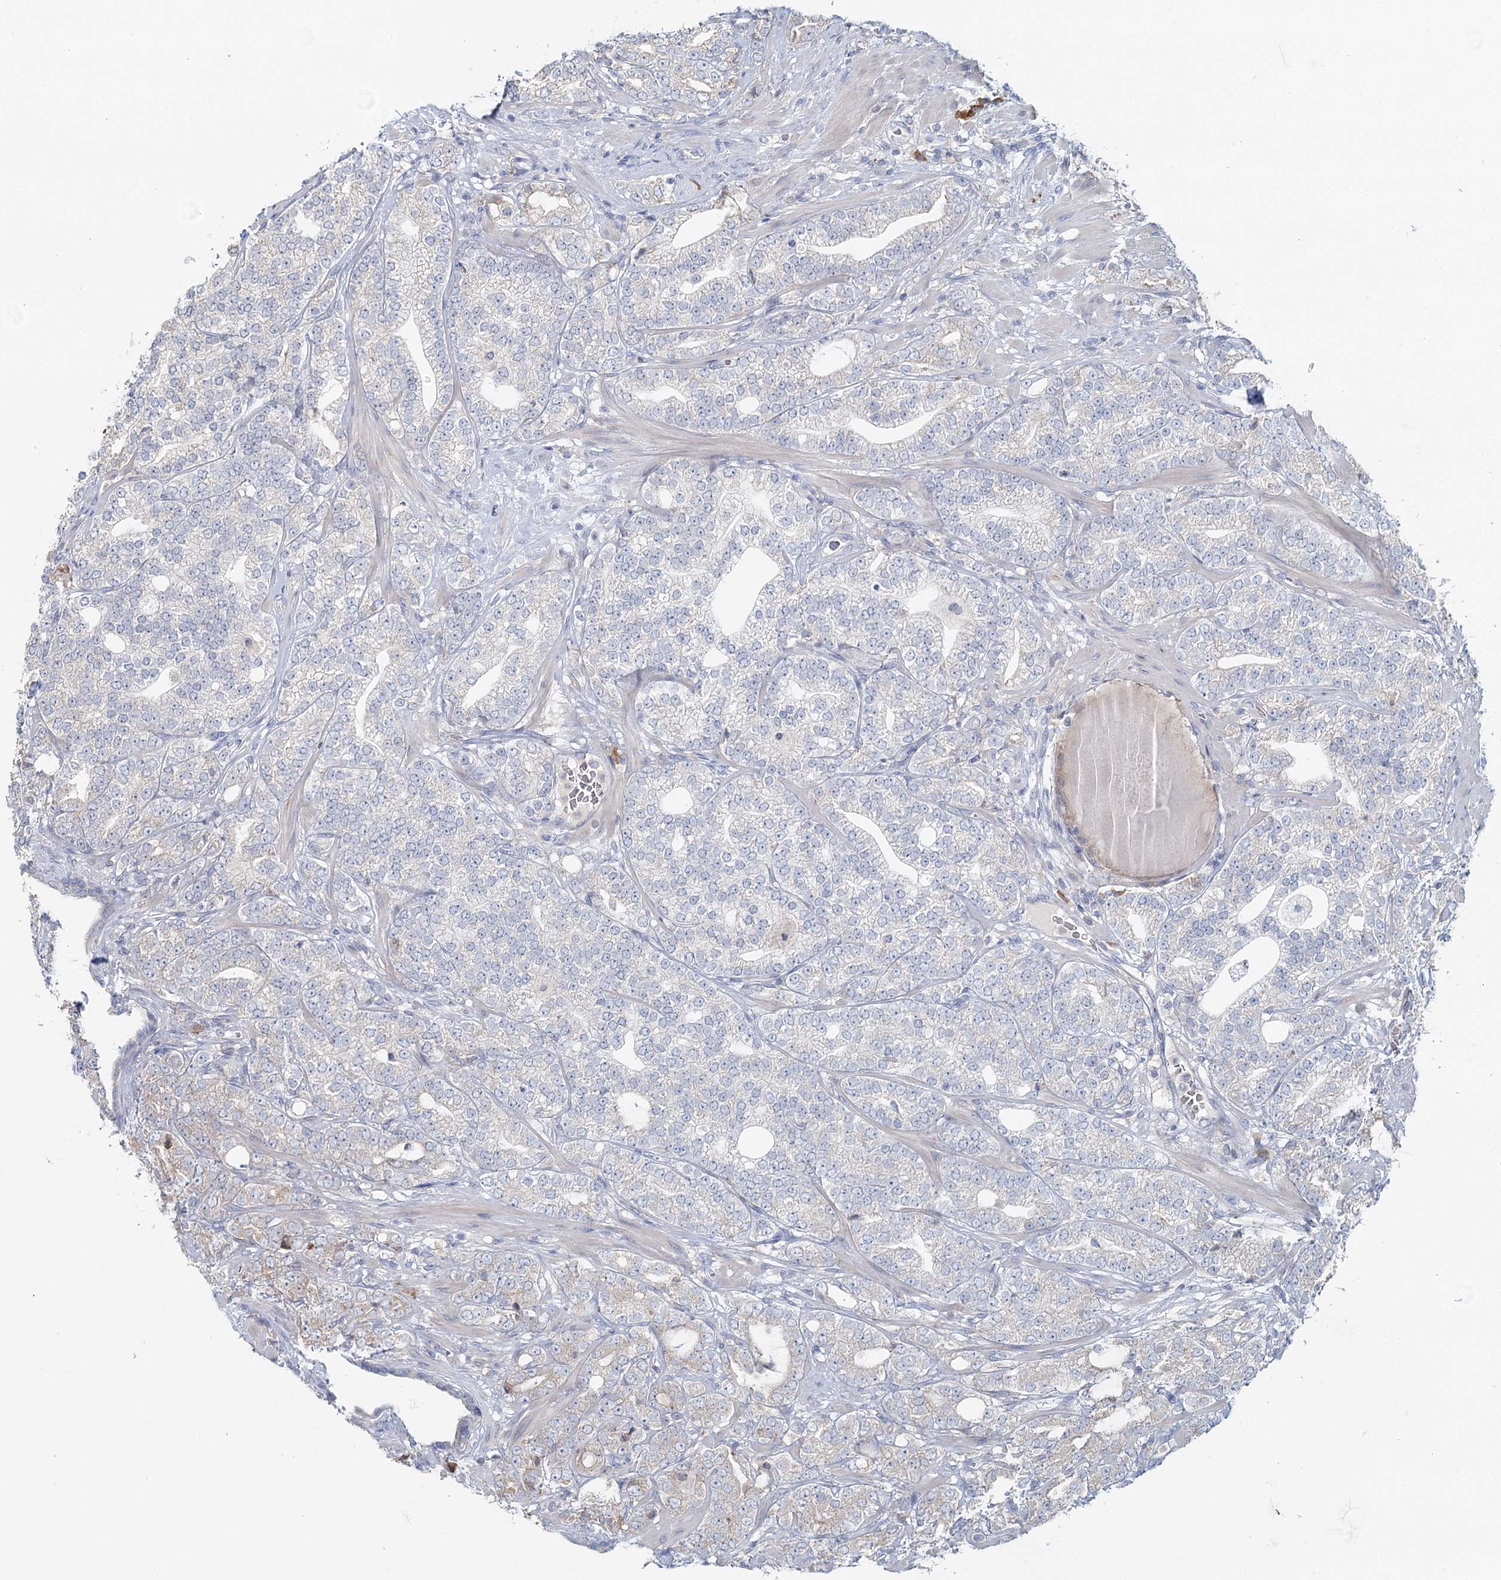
{"staining": {"intensity": "weak", "quantity": "<25%", "location": "cytoplasmic/membranous"}, "tissue": "prostate cancer", "cell_type": "Tumor cells", "image_type": "cancer", "snomed": [{"axis": "morphology", "description": "Adenocarcinoma, High grade"}, {"axis": "topography", "description": "Prostate"}], "caption": "Histopathology image shows no protein staining in tumor cells of adenocarcinoma (high-grade) (prostate) tissue.", "gene": "ANKRD16", "patient": {"sex": "male", "age": 64}}